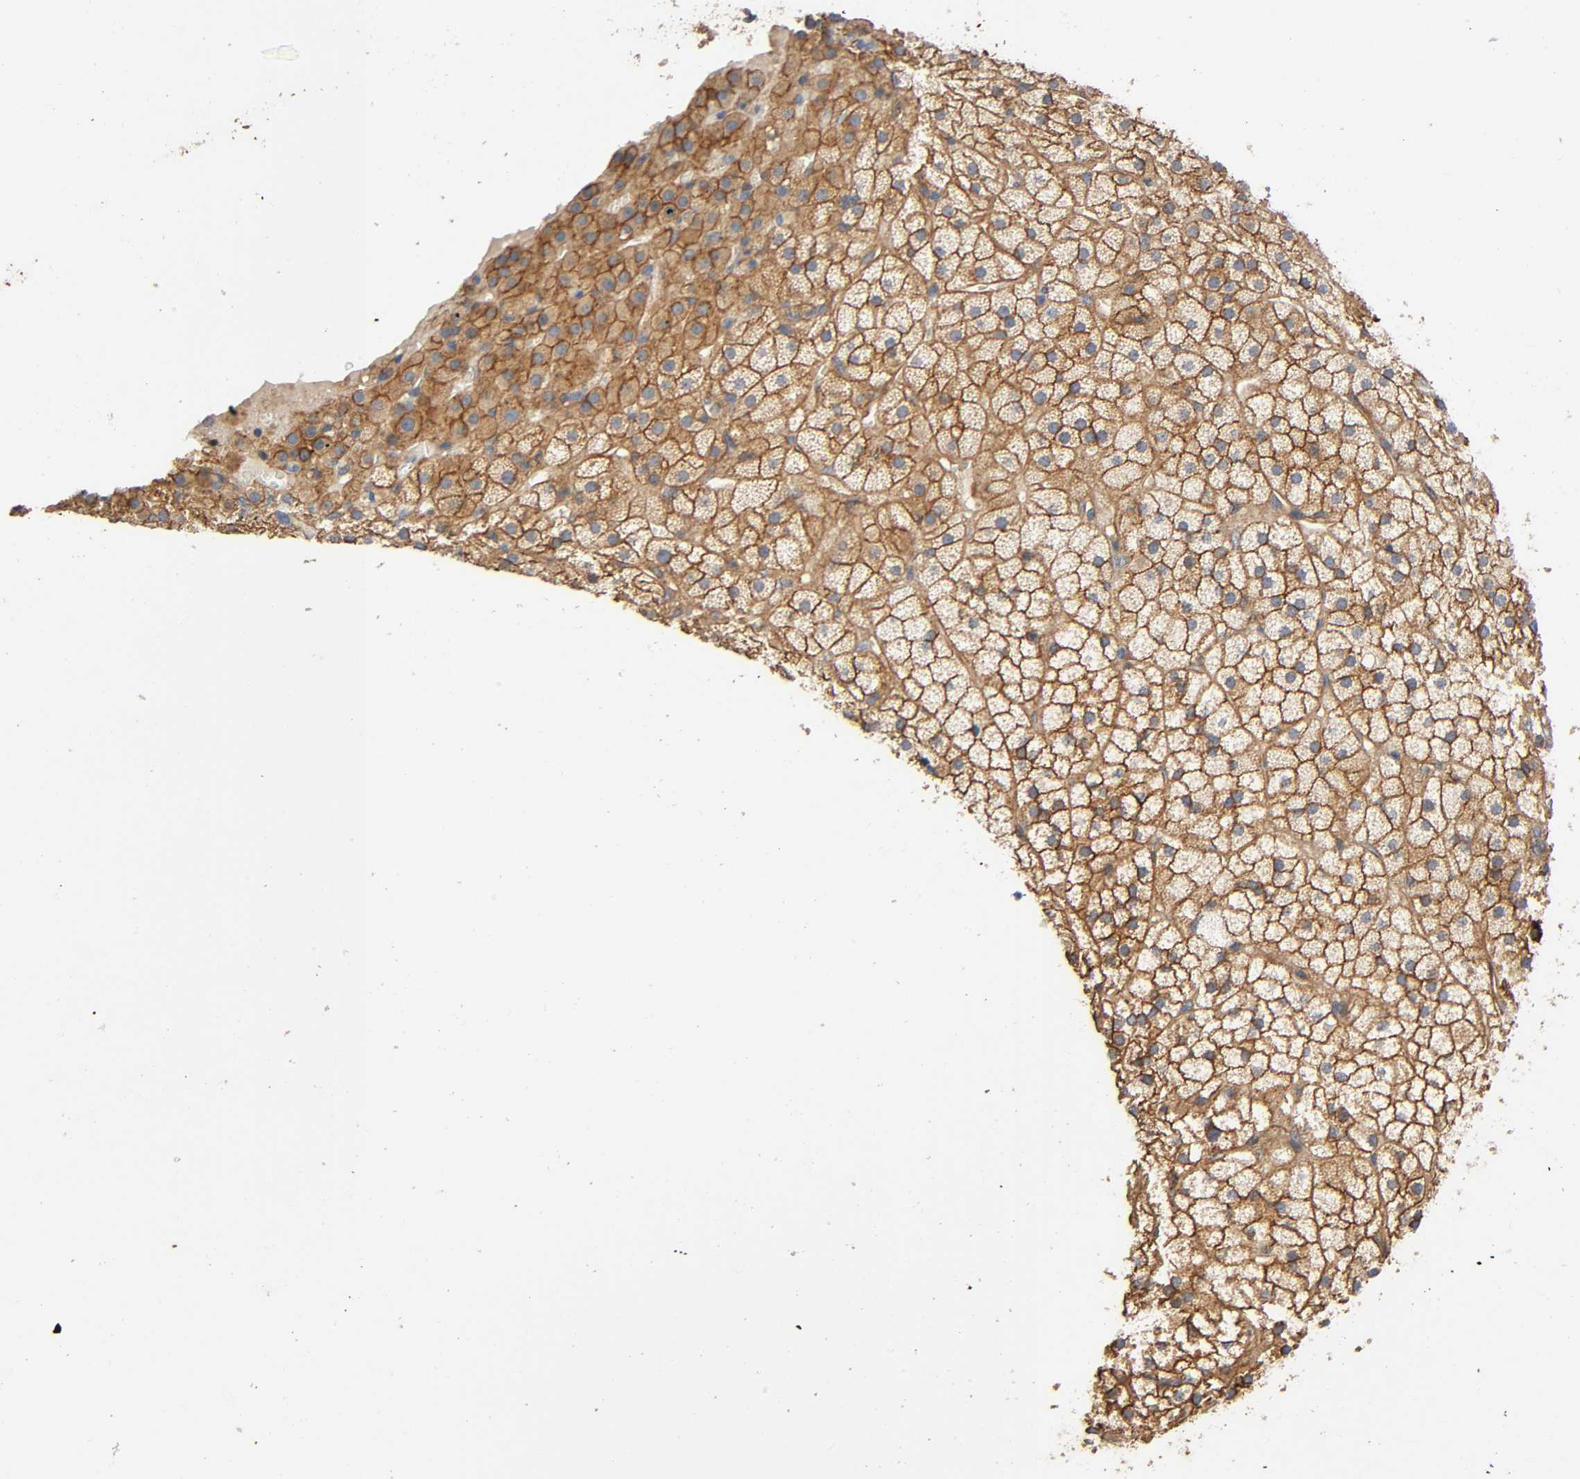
{"staining": {"intensity": "moderate", "quantity": ">75%", "location": "cytoplasmic/membranous"}, "tissue": "adrenal gland", "cell_type": "Glandular cells", "image_type": "normal", "snomed": [{"axis": "morphology", "description": "Normal tissue, NOS"}, {"axis": "topography", "description": "Adrenal gland"}], "caption": "Moderate cytoplasmic/membranous staining is identified in about >75% of glandular cells in benign adrenal gland.", "gene": "MARS1", "patient": {"sex": "male", "age": 35}}